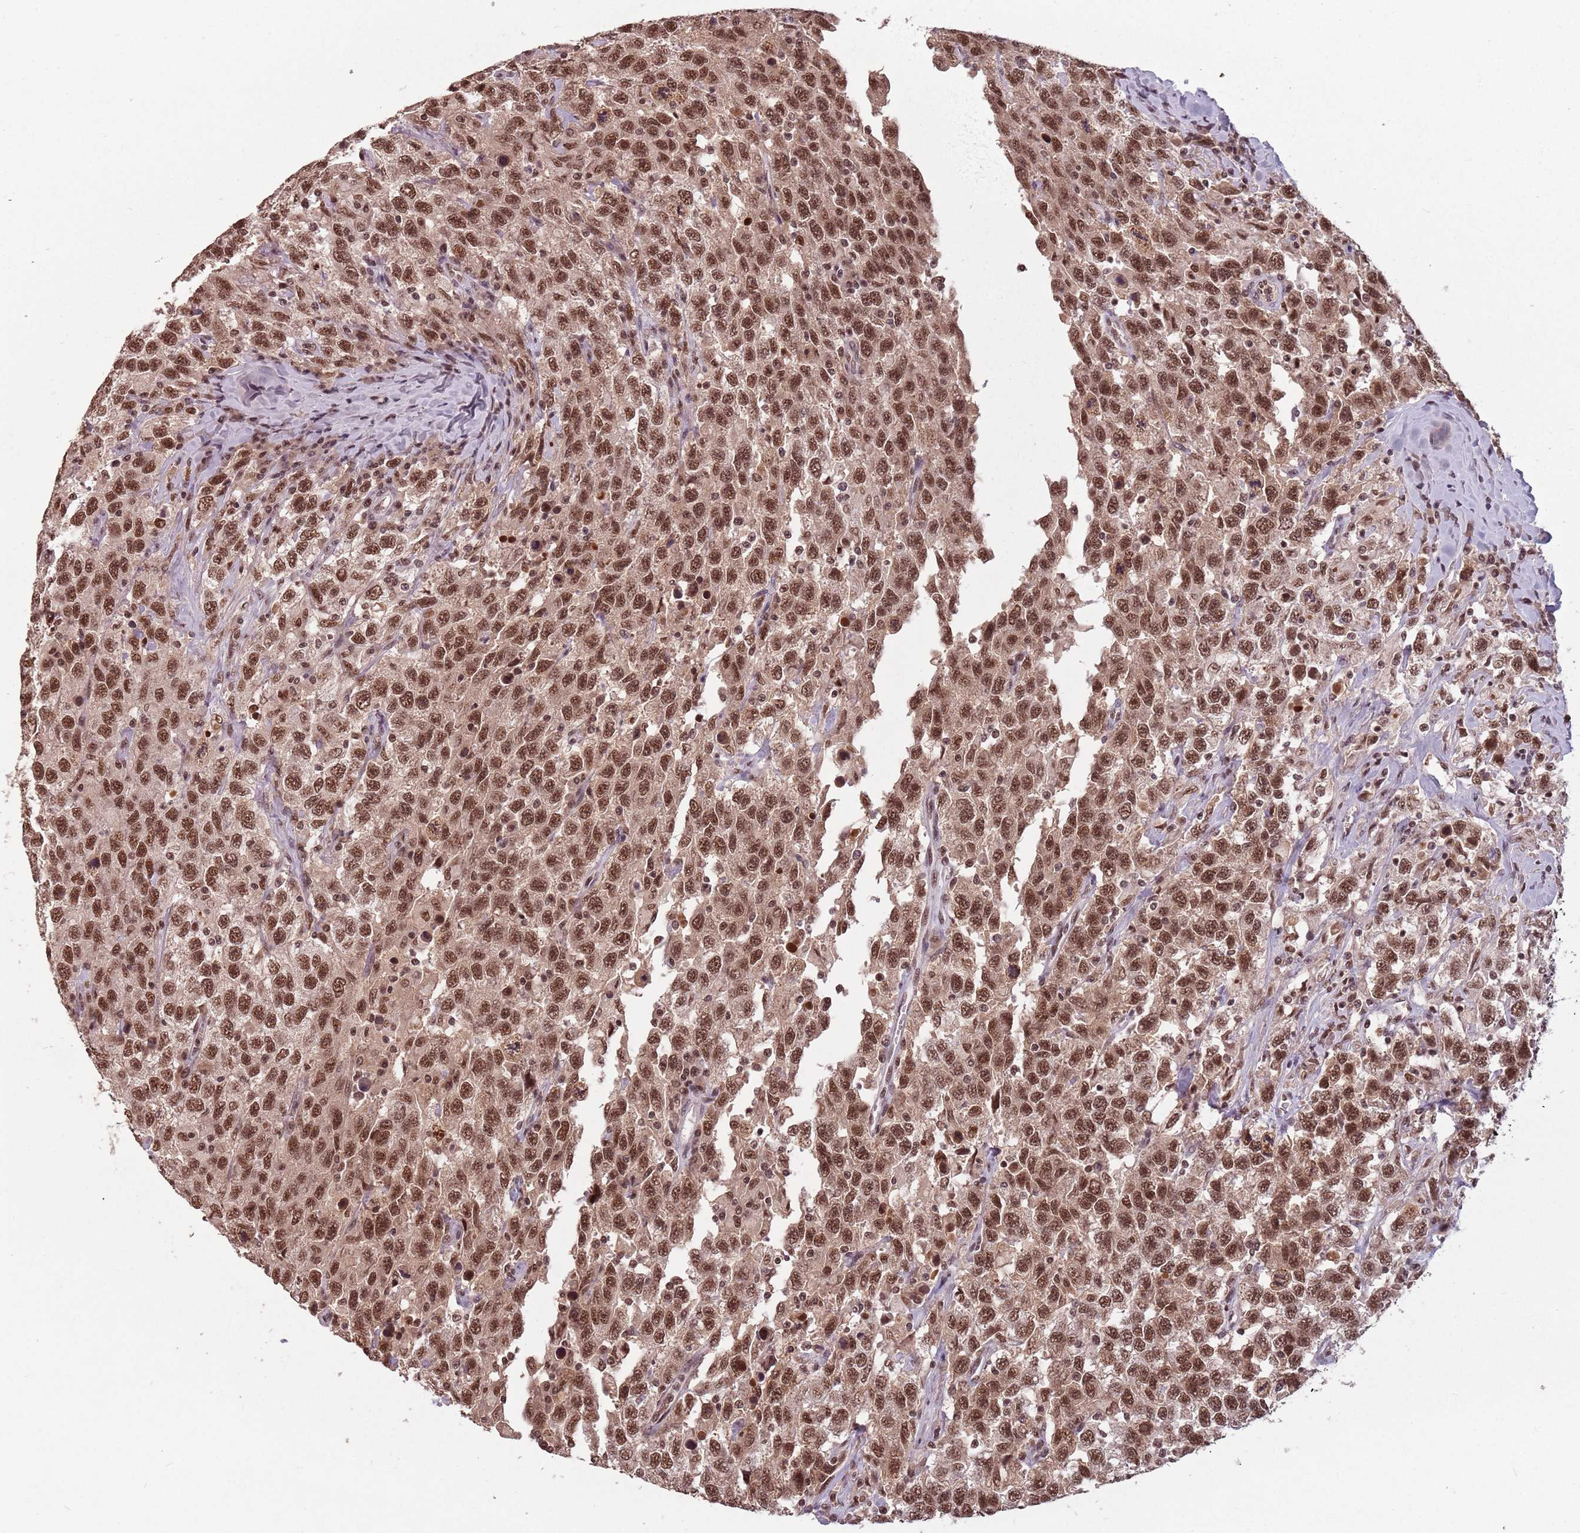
{"staining": {"intensity": "moderate", "quantity": ">75%", "location": "nuclear"}, "tissue": "testis cancer", "cell_type": "Tumor cells", "image_type": "cancer", "snomed": [{"axis": "morphology", "description": "Seminoma, NOS"}, {"axis": "topography", "description": "Testis"}], "caption": "This micrograph exhibits testis cancer (seminoma) stained with IHC to label a protein in brown. The nuclear of tumor cells show moderate positivity for the protein. Nuclei are counter-stained blue.", "gene": "NCBP1", "patient": {"sex": "male", "age": 65}}